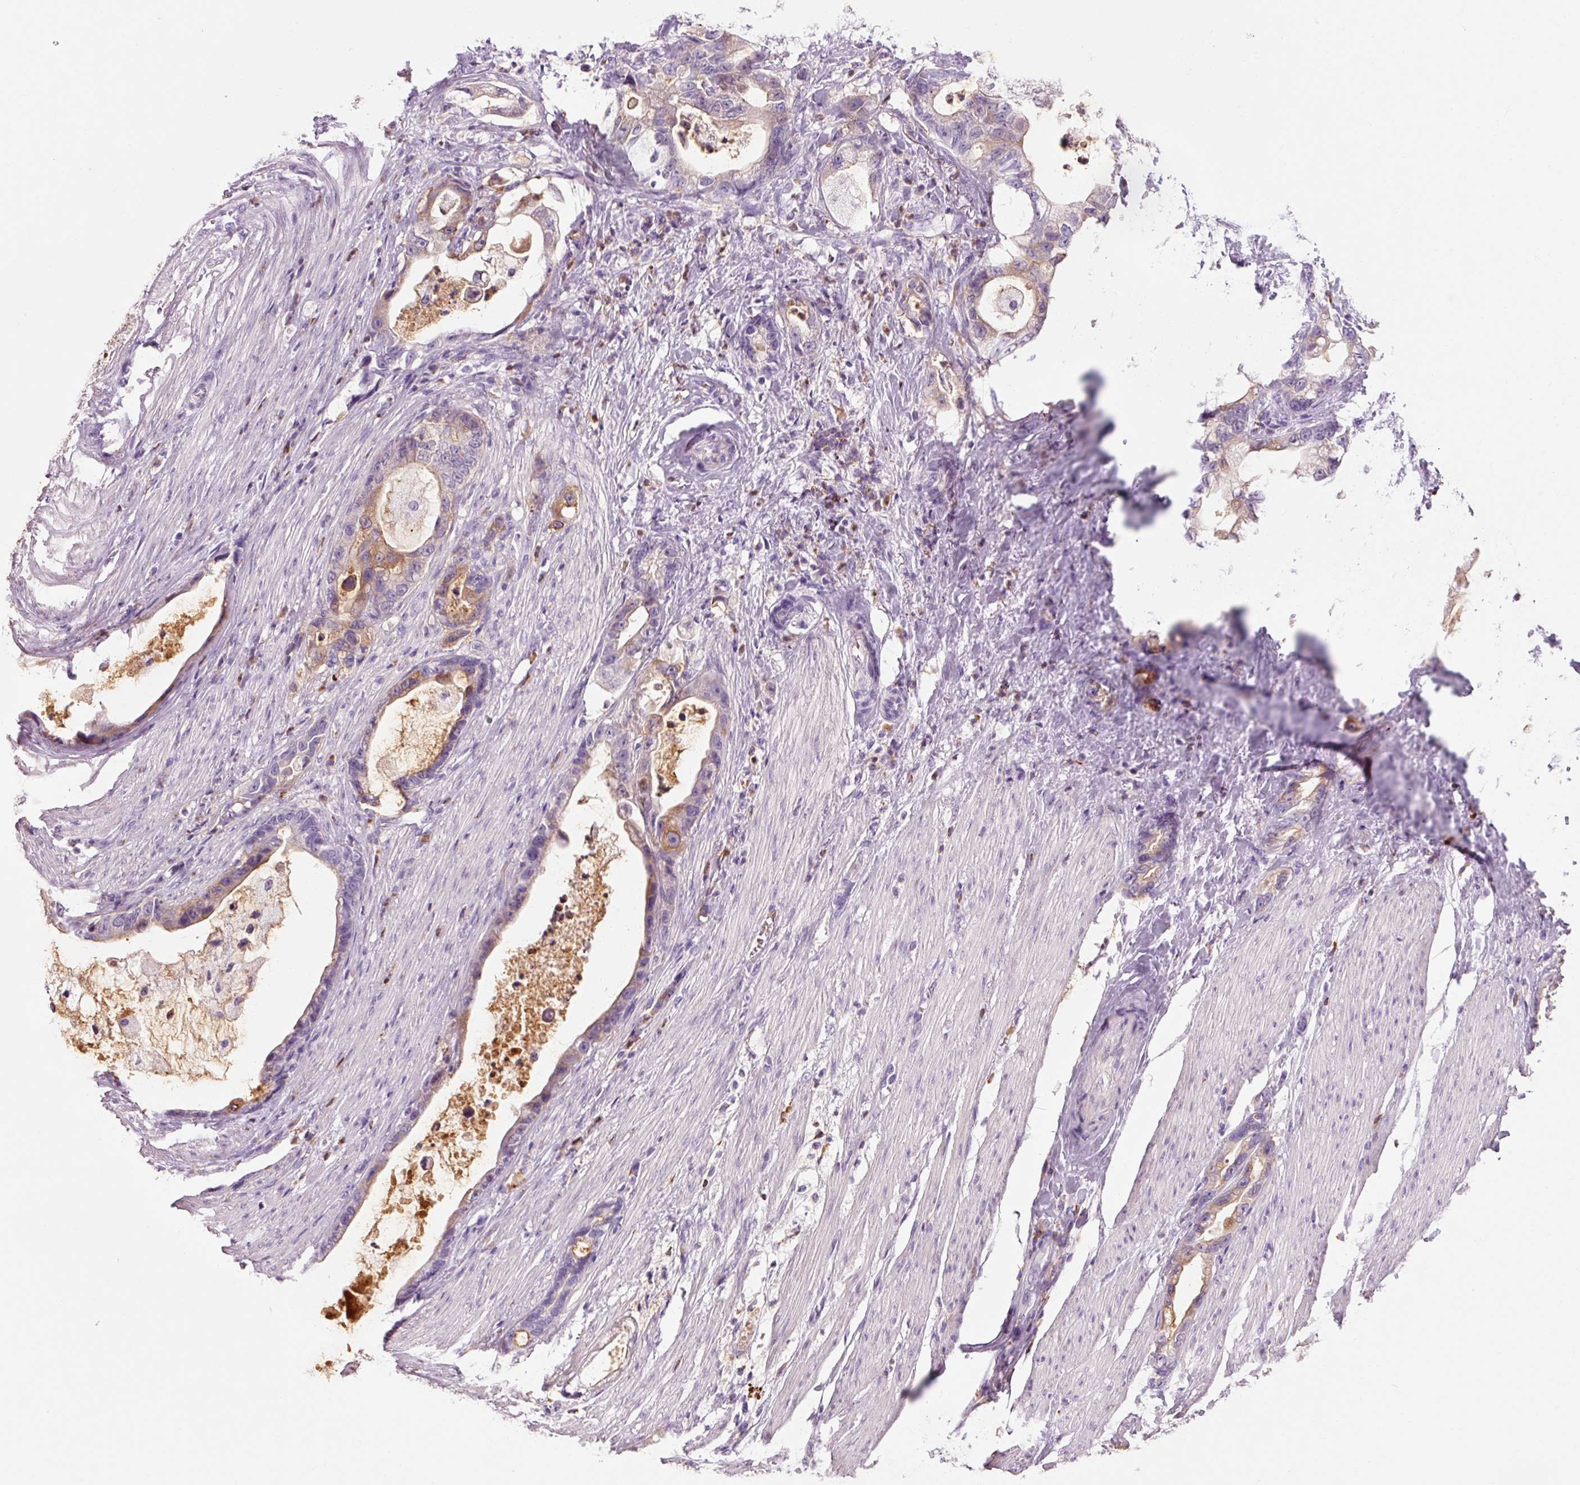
{"staining": {"intensity": "moderate", "quantity": "<25%", "location": "cytoplasmic/membranous"}, "tissue": "stomach cancer", "cell_type": "Tumor cells", "image_type": "cancer", "snomed": [{"axis": "morphology", "description": "Adenocarcinoma, NOS"}, {"axis": "topography", "description": "Stomach"}], "caption": "Brown immunohistochemical staining in human adenocarcinoma (stomach) exhibits moderate cytoplasmic/membranous positivity in approximately <25% of tumor cells. The staining was performed using DAB to visualize the protein expression in brown, while the nuclei were stained in blue with hematoxylin (Magnification: 20x).", "gene": "OR8K1", "patient": {"sex": "male", "age": 55}}